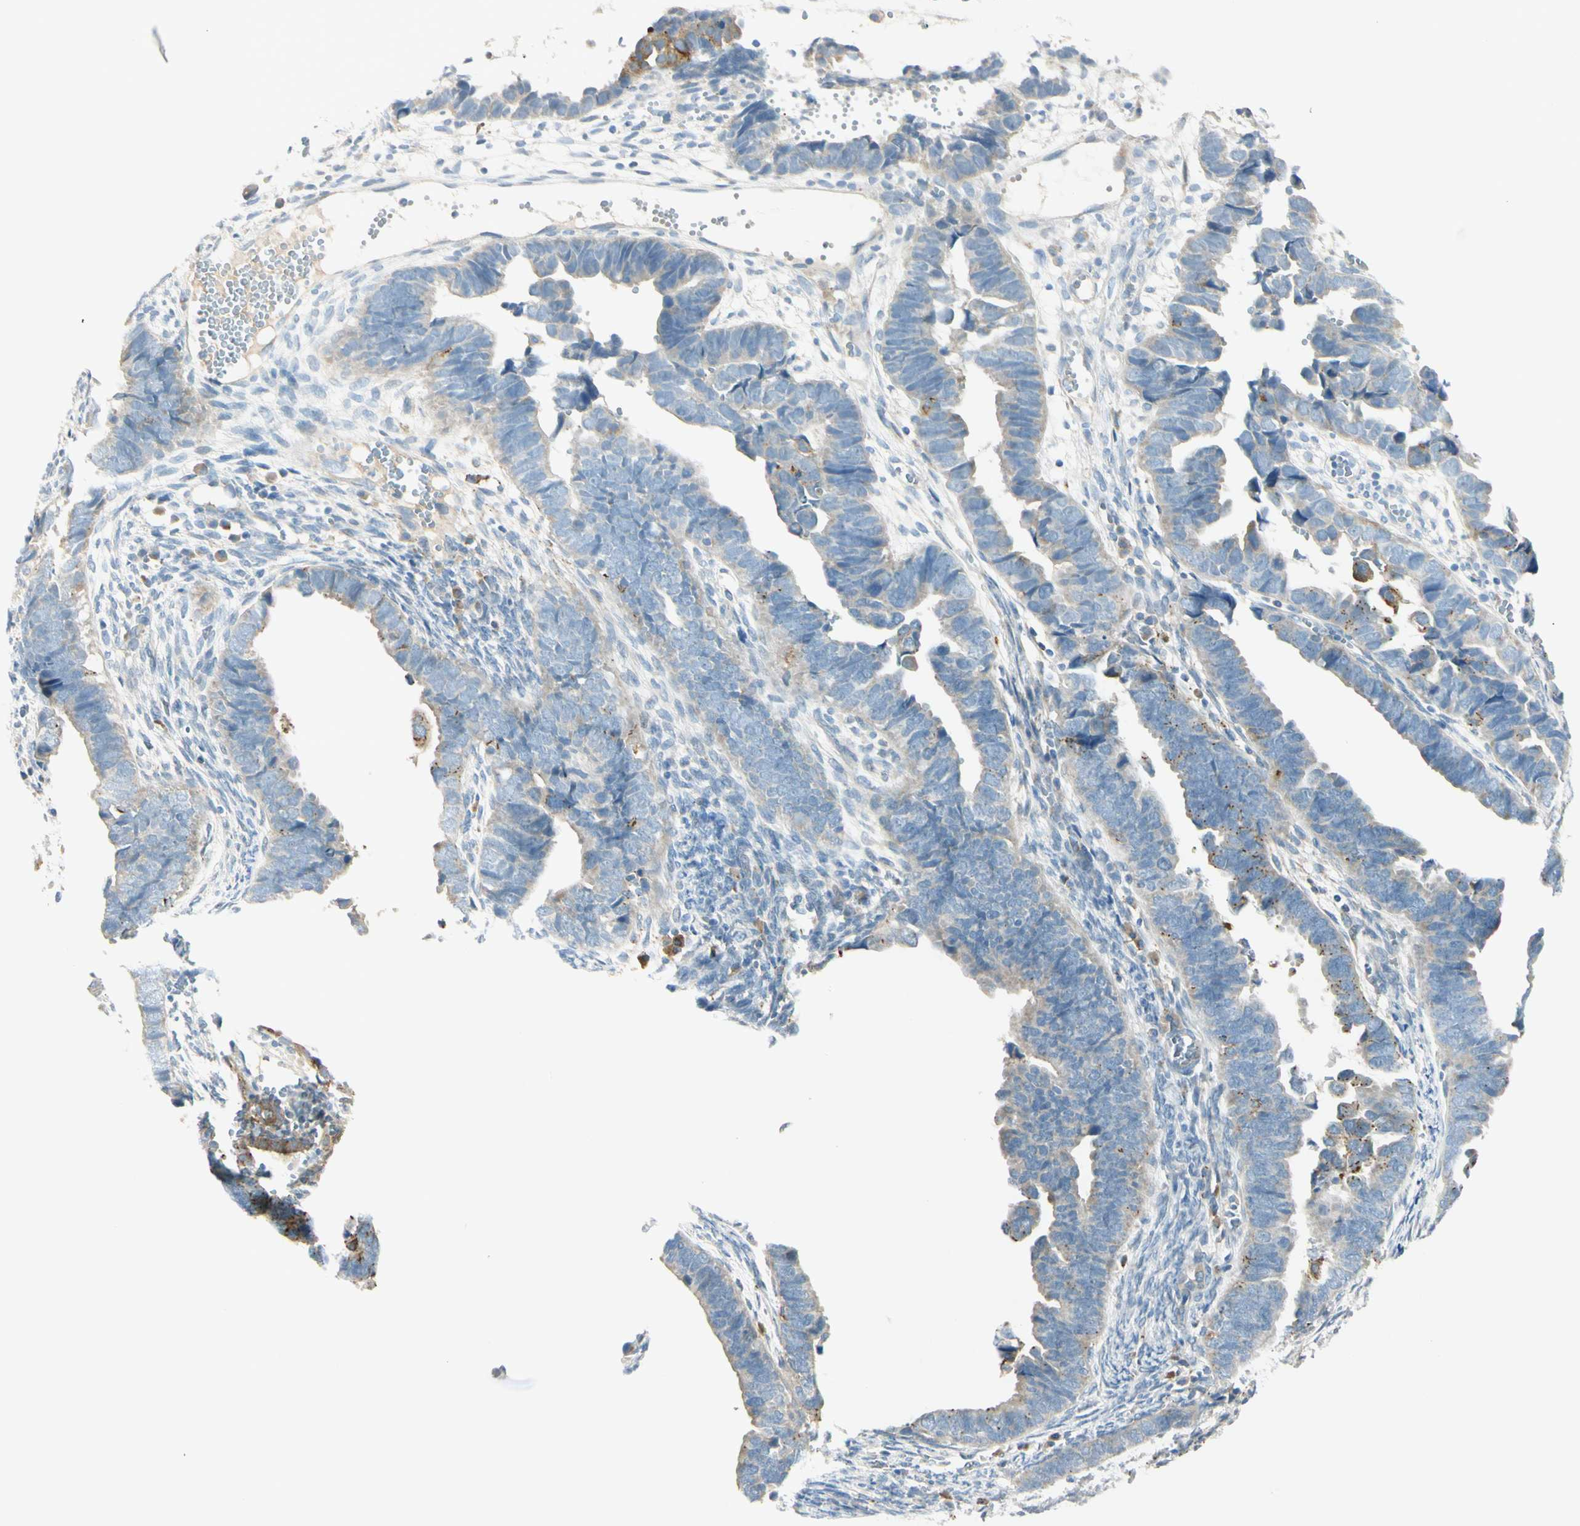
{"staining": {"intensity": "moderate", "quantity": "<25%", "location": "cytoplasmic/membranous"}, "tissue": "endometrial cancer", "cell_type": "Tumor cells", "image_type": "cancer", "snomed": [{"axis": "morphology", "description": "Adenocarcinoma, NOS"}, {"axis": "topography", "description": "Endometrium"}], "caption": "About <25% of tumor cells in endometrial cancer demonstrate moderate cytoplasmic/membranous protein positivity as visualized by brown immunohistochemical staining.", "gene": "GALNT5", "patient": {"sex": "female", "age": 75}}